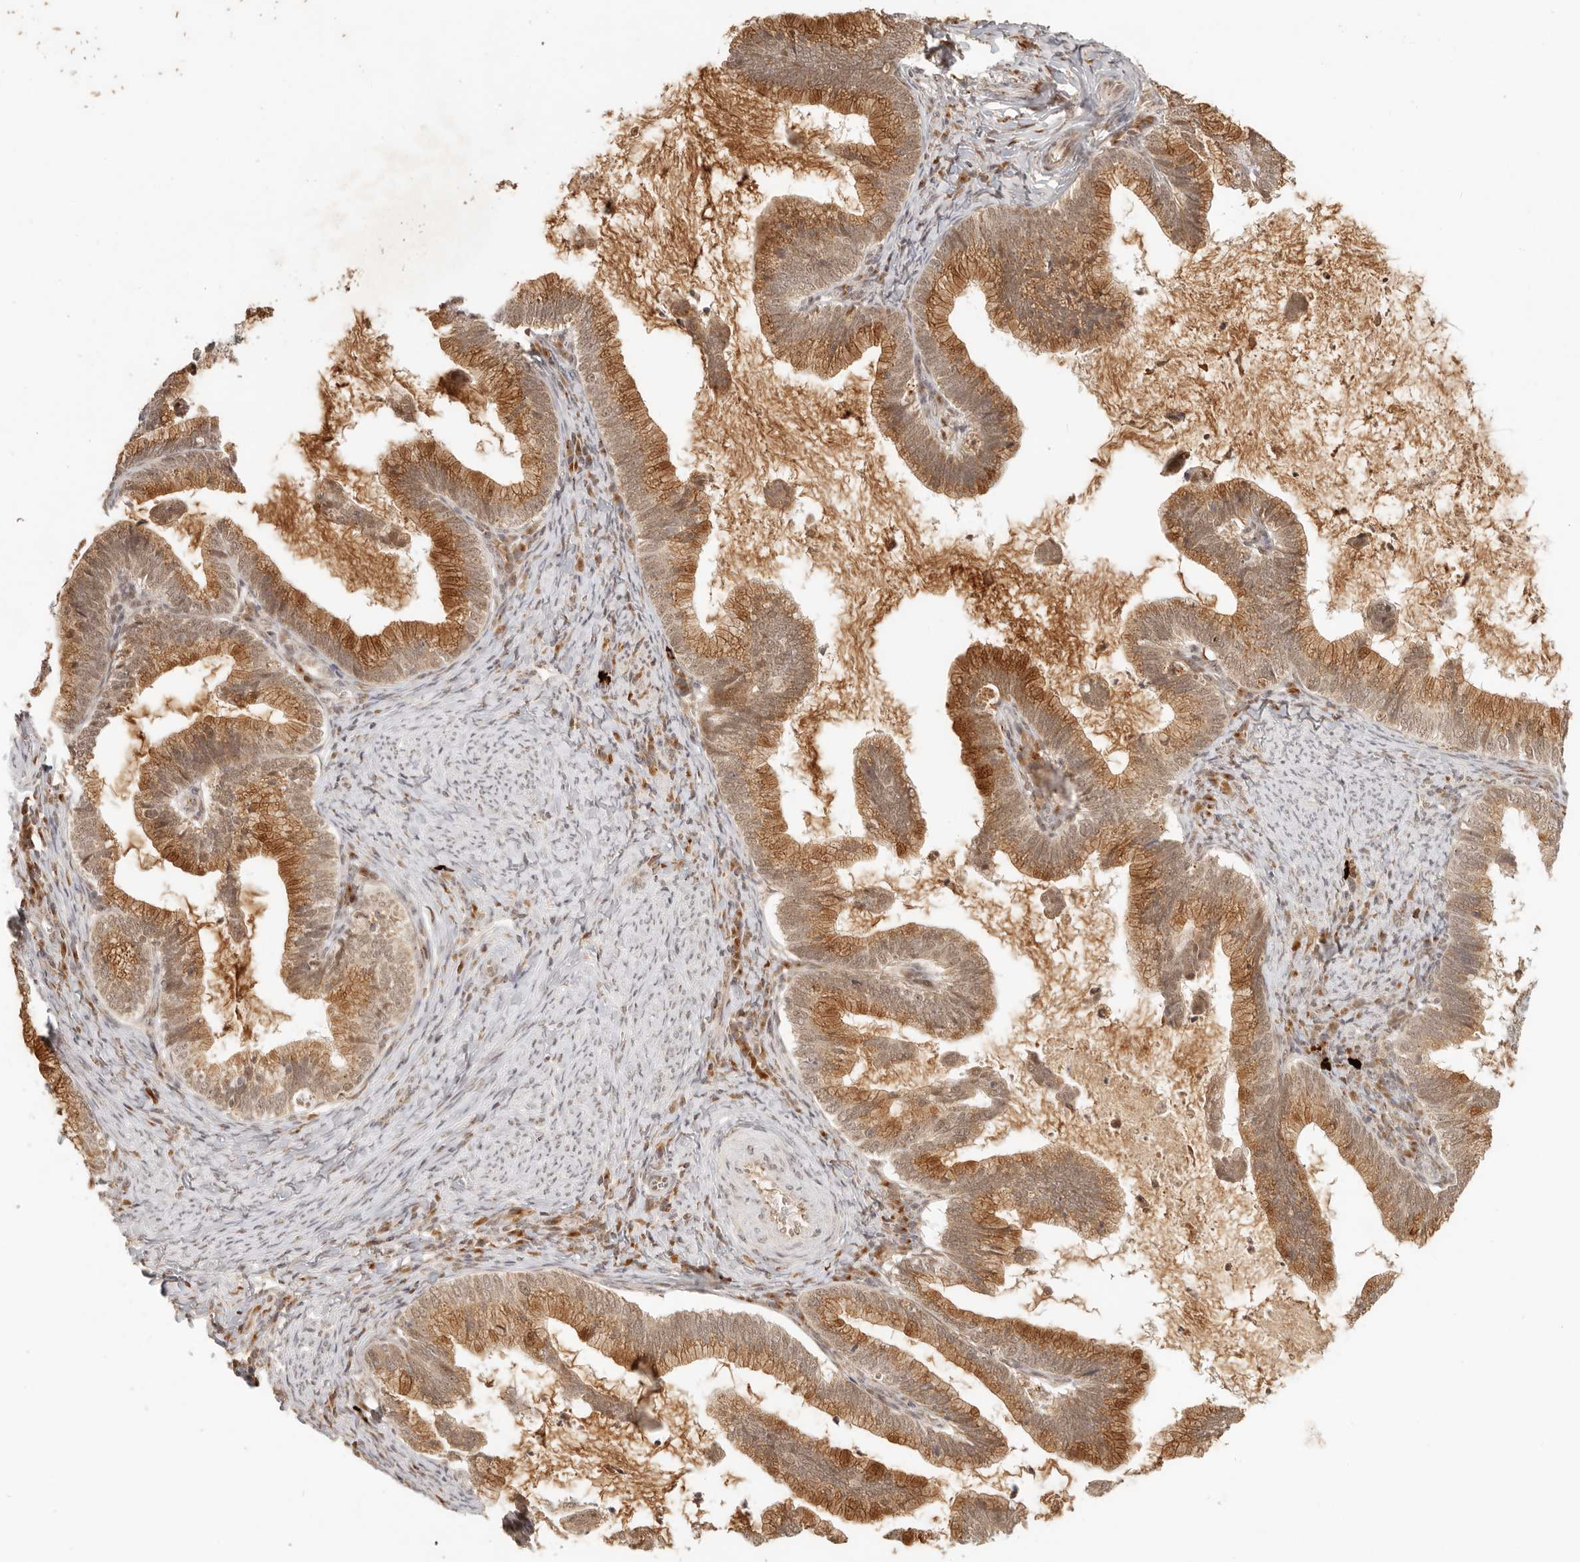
{"staining": {"intensity": "strong", "quantity": ">75%", "location": "cytoplasmic/membranous,nuclear"}, "tissue": "cervical cancer", "cell_type": "Tumor cells", "image_type": "cancer", "snomed": [{"axis": "morphology", "description": "Adenocarcinoma, NOS"}, {"axis": "topography", "description": "Cervix"}], "caption": "Protein staining of cervical cancer (adenocarcinoma) tissue reveals strong cytoplasmic/membranous and nuclear positivity in about >75% of tumor cells.", "gene": "INTS11", "patient": {"sex": "female", "age": 36}}